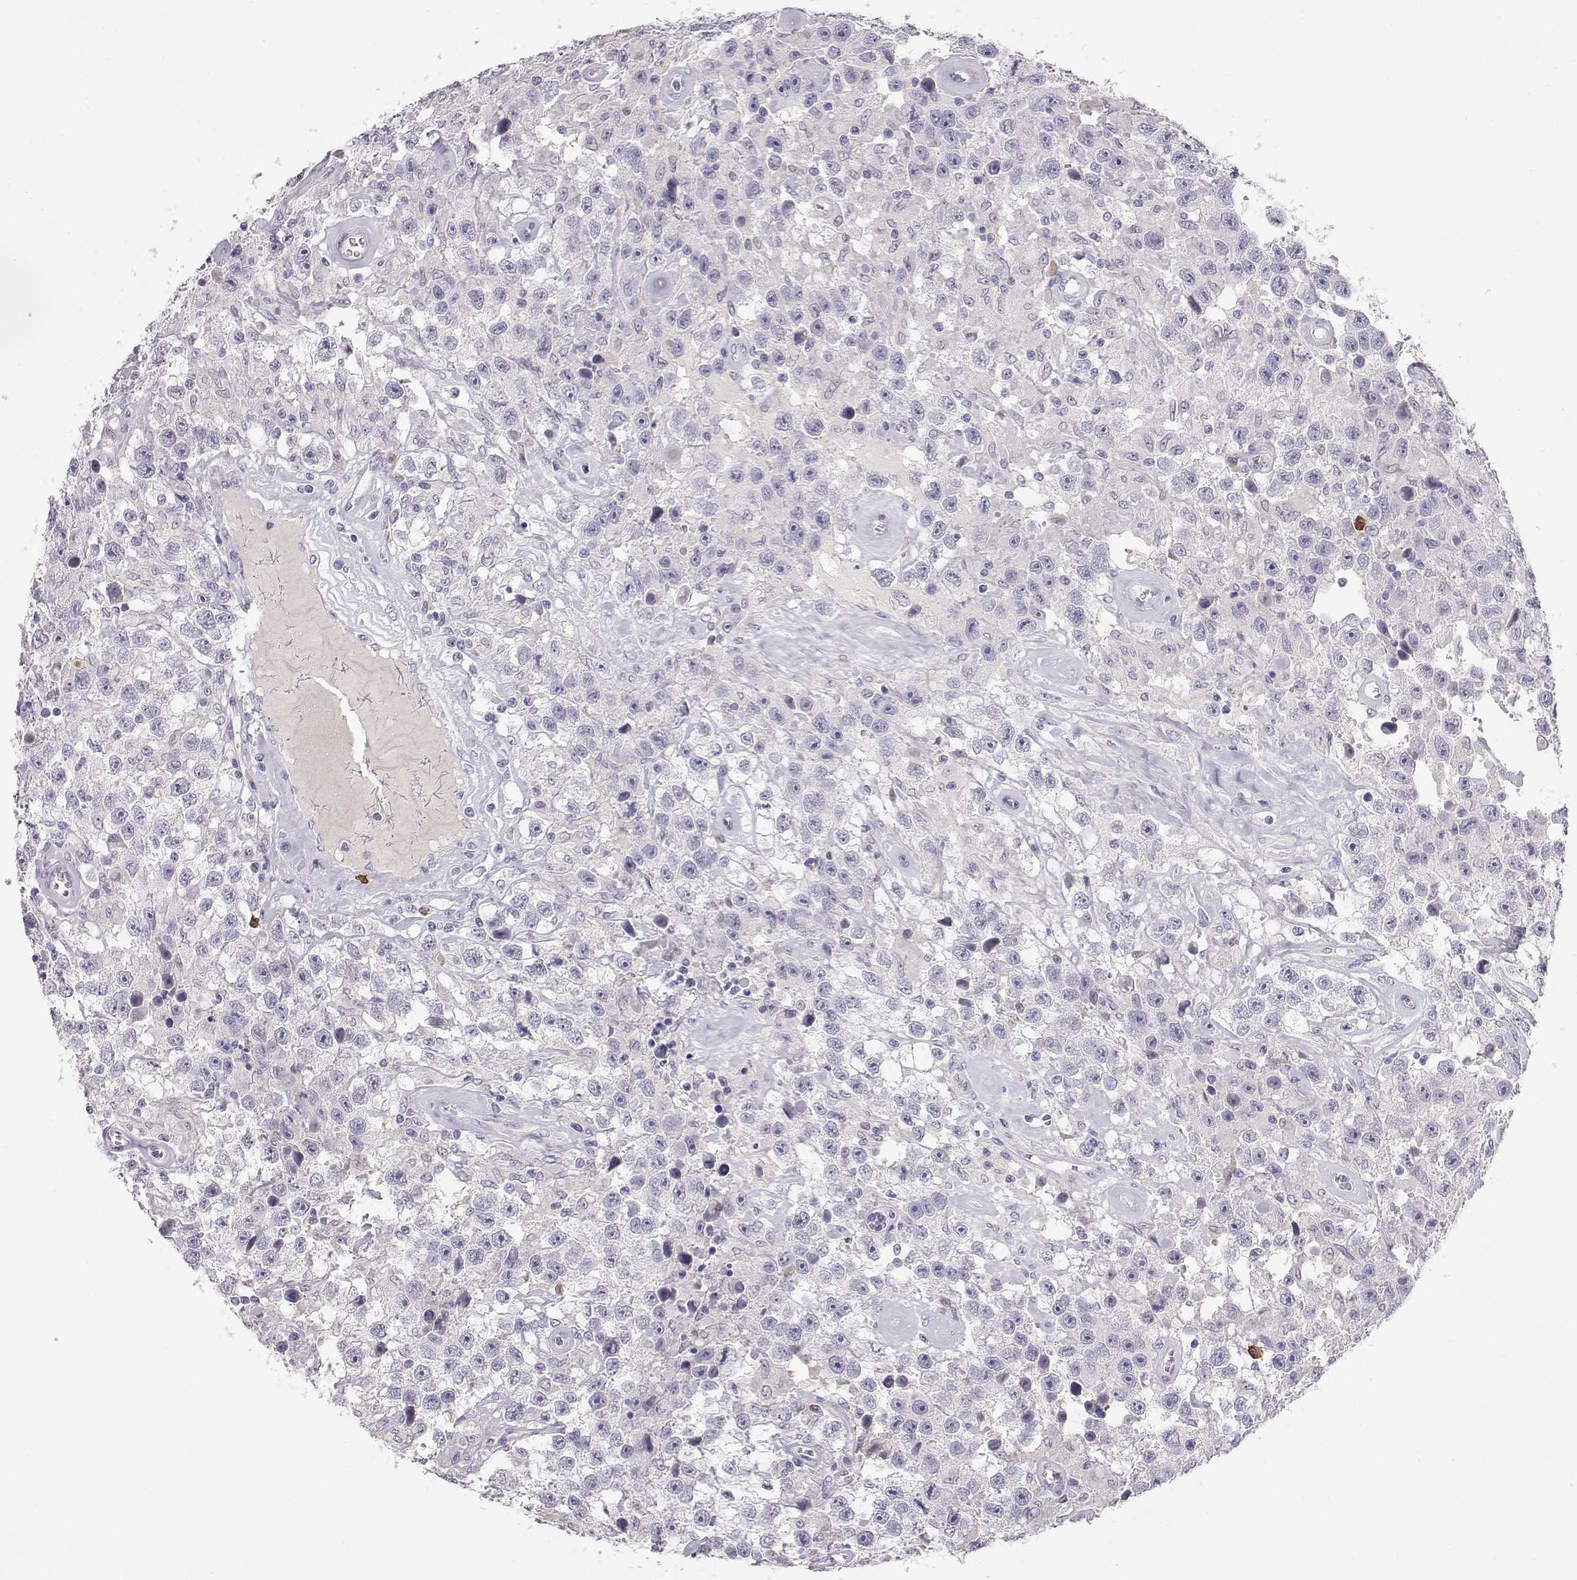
{"staining": {"intensity": "negative", "quantity": "none", "location": "none"}, "tissue": "testis cancer", "cell_type": "Tumor cells", "image_type": "cancer", "snomed": [{"axis": "morphology", "description": "Seminoma, NOS"}, {"axis": "topography", "description": "Testis"}], "caption": "Photomicrograph shows no significant protein expression in tumor cells of testis cancer.", "gene": "CDHR1", "patient": {"sex": "male", "age": 43}}